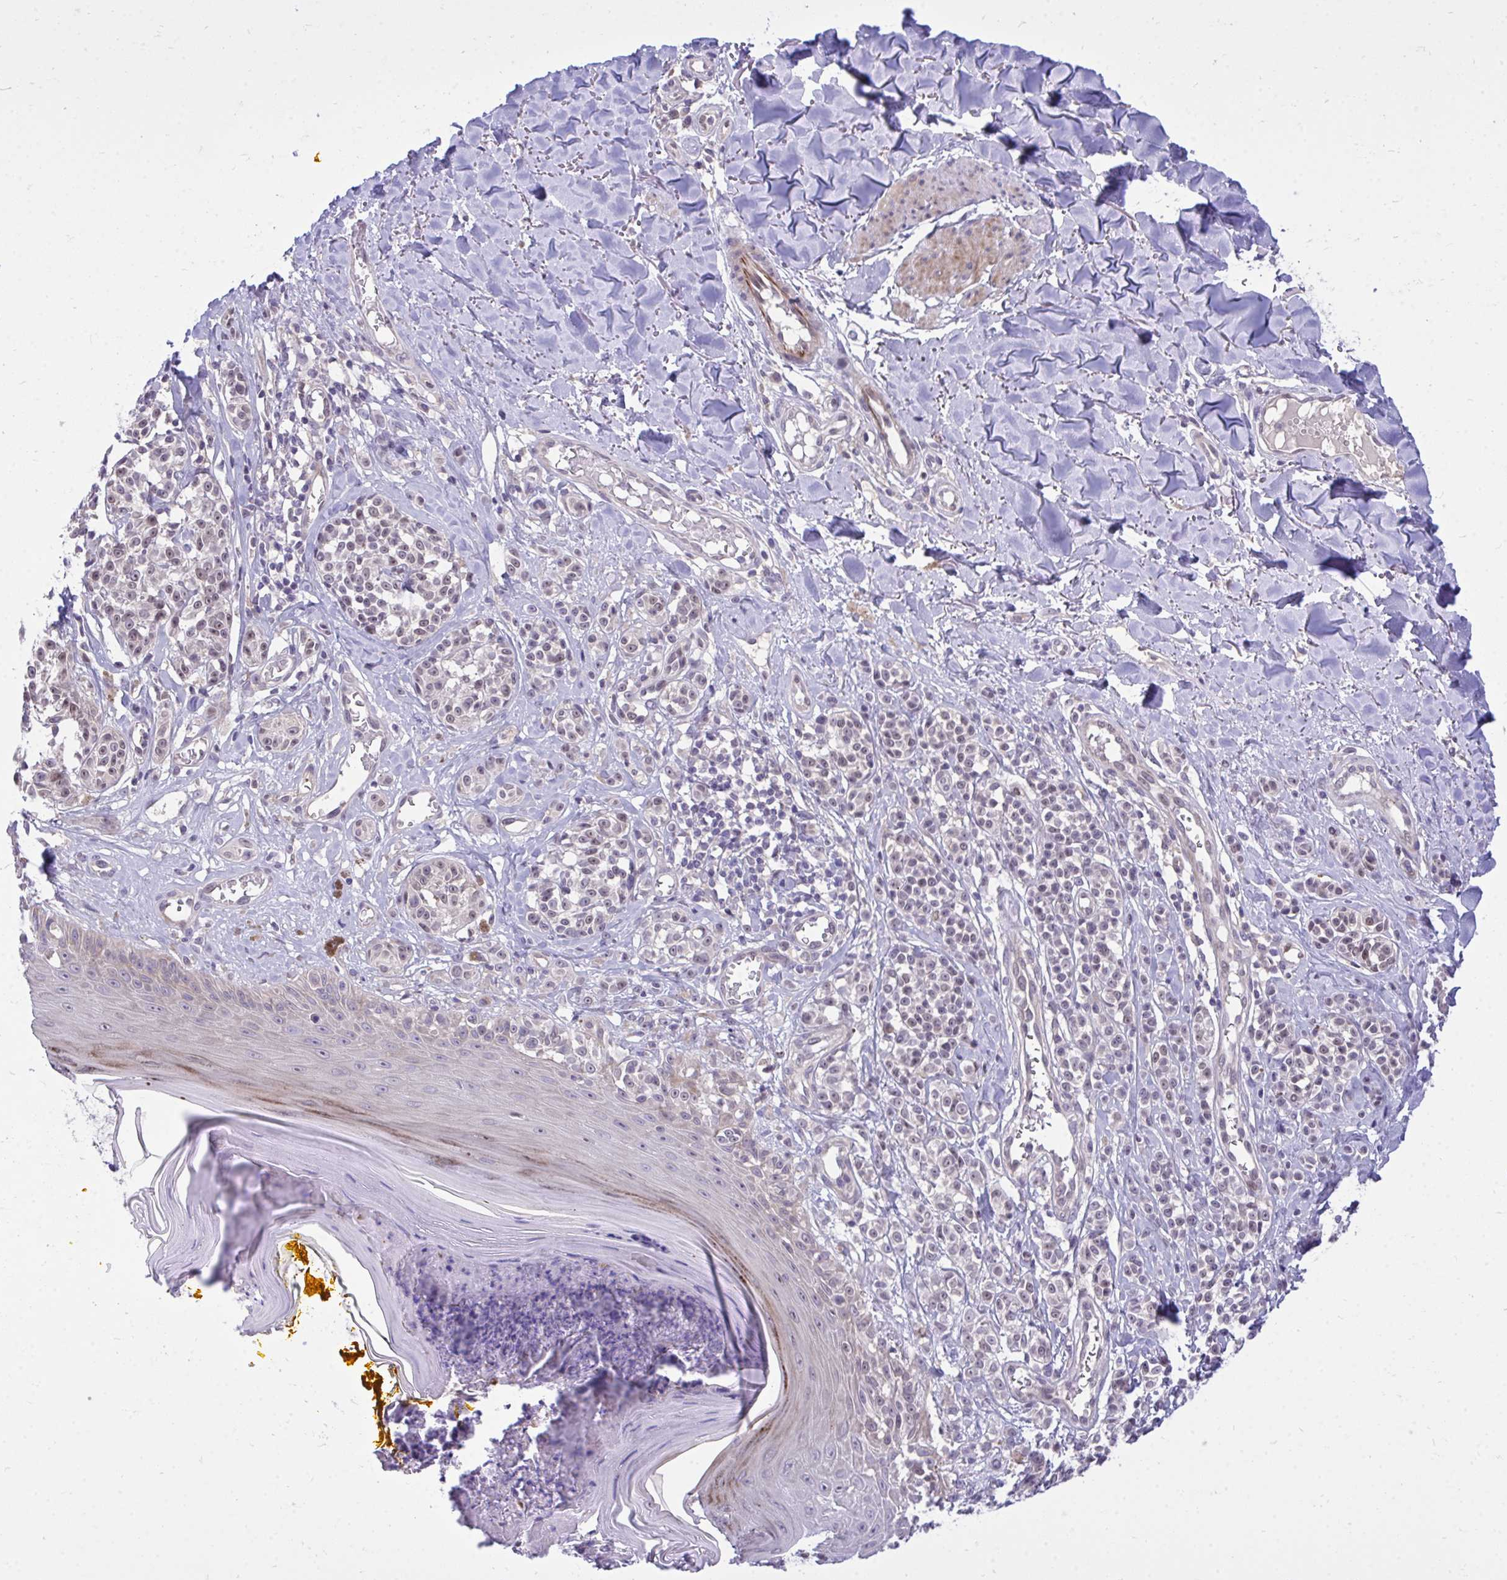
{"staining": {"intensity": "weak", "quantity": "25%-75%", "location": "nuclear"}, "tissue": "melanoma", "cell_type": "Tumor cells", "image_type": "cancer", "snomed": [{"axis": "morphology", "description": "Malignant melanoma, NOS"}, {"axis": "topography", "description": "Skin"}], "caption": "There is low levels of weak nuclear expression in tumor cells of malignant melanoma, as demonstrated by immunohistochemical staining (brown color).", "gene": "HMBOX1", "patient": {"sex": "male", "age": 74}}